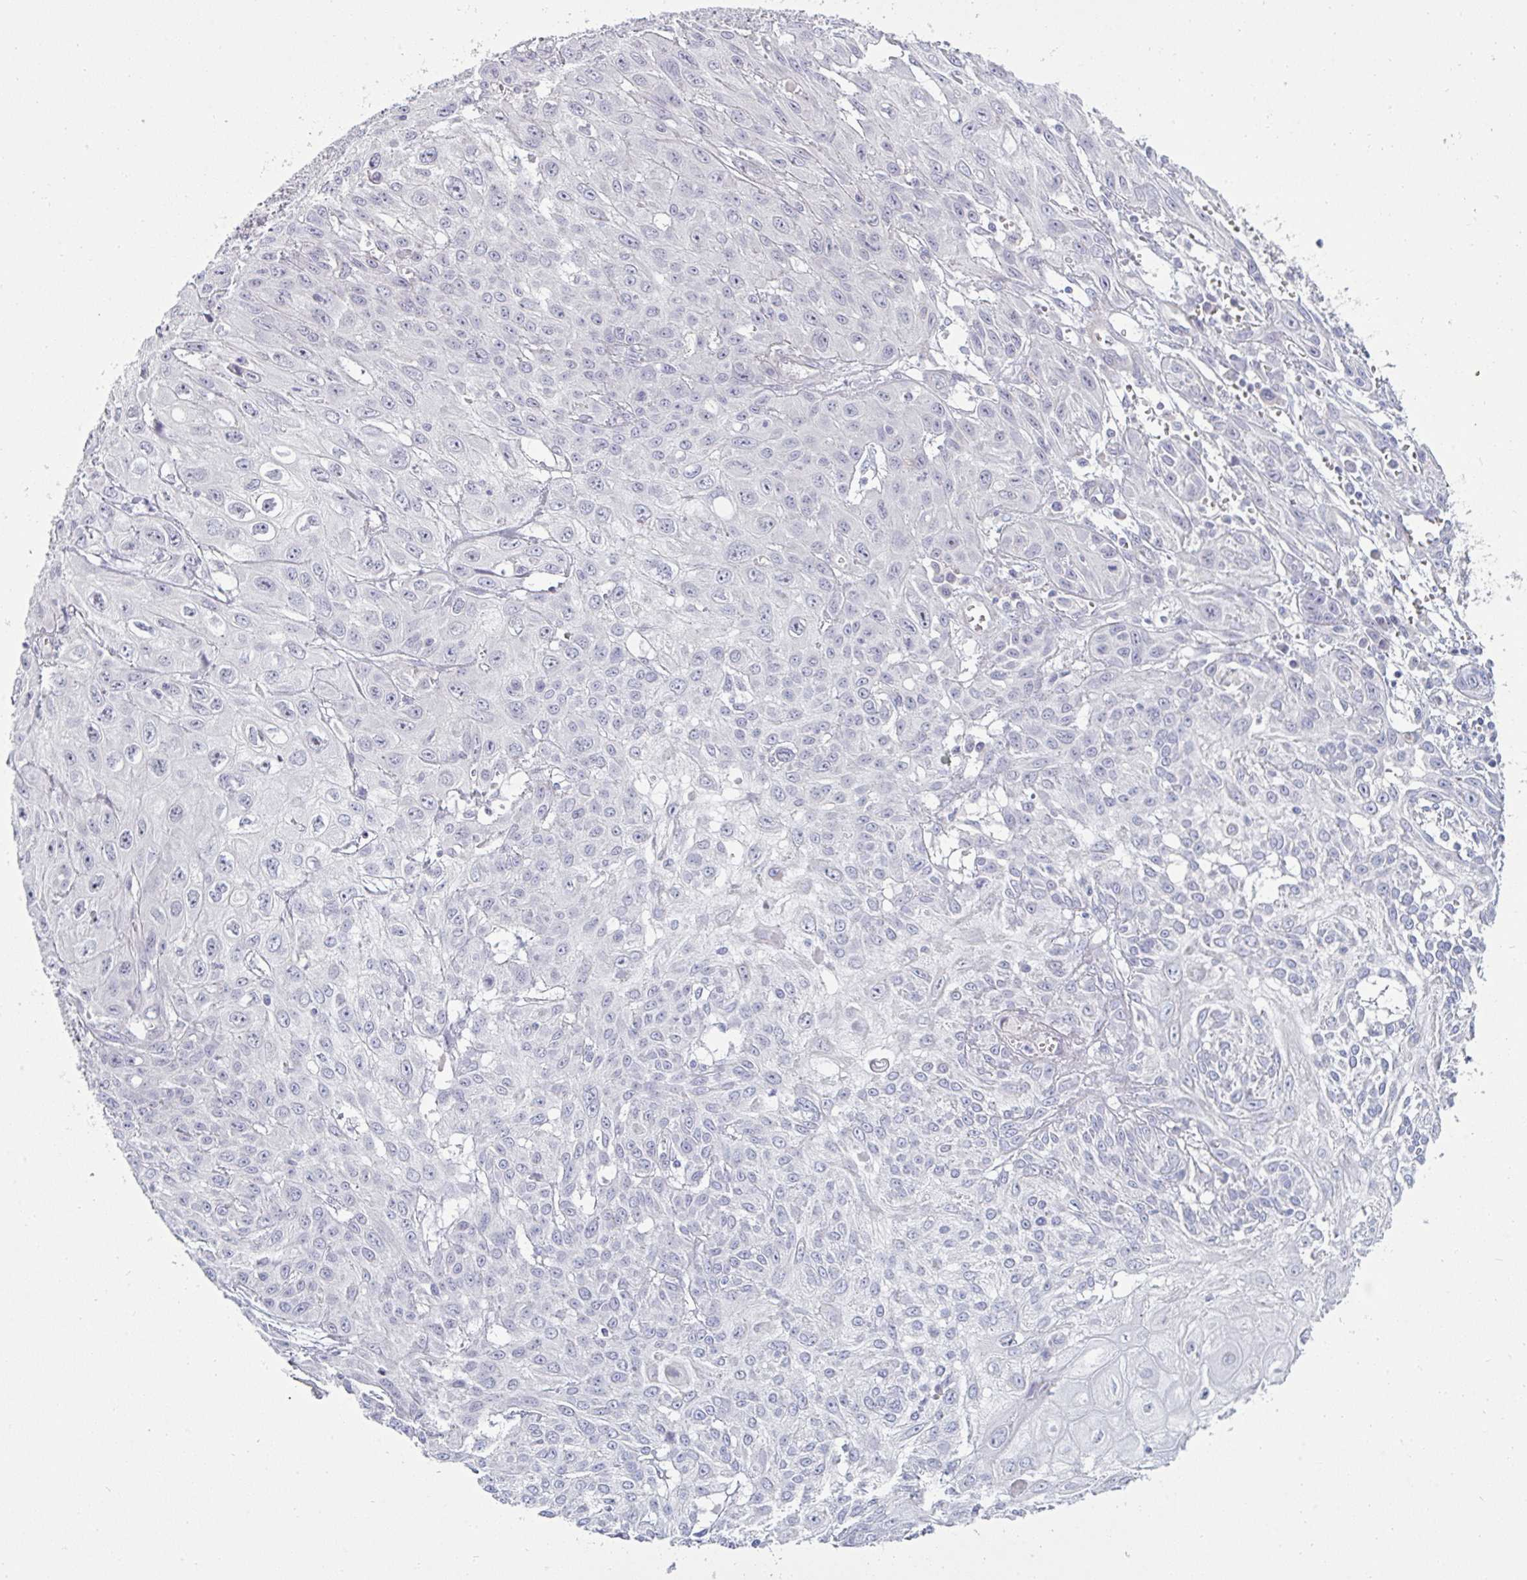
{"staining": {"intensity": "negative", "quantity": "none", "location": "none"}, "tissue": "skin cancer", "cell_type": "Tumor cells", "image_type": "cancer", "snomed": [{"axis": "morphology", "description": "Squamous cell carcinoma, NOS"}, {"axis": "topography", "description": "Skin"}, {"axis": "topography", "description": "Vulva"}], "caption": "An image of human skin cancer is negative for staining in tumor cells.", "gene": "PPFIA4", "patient": {"sex": "female", "age": 71}}